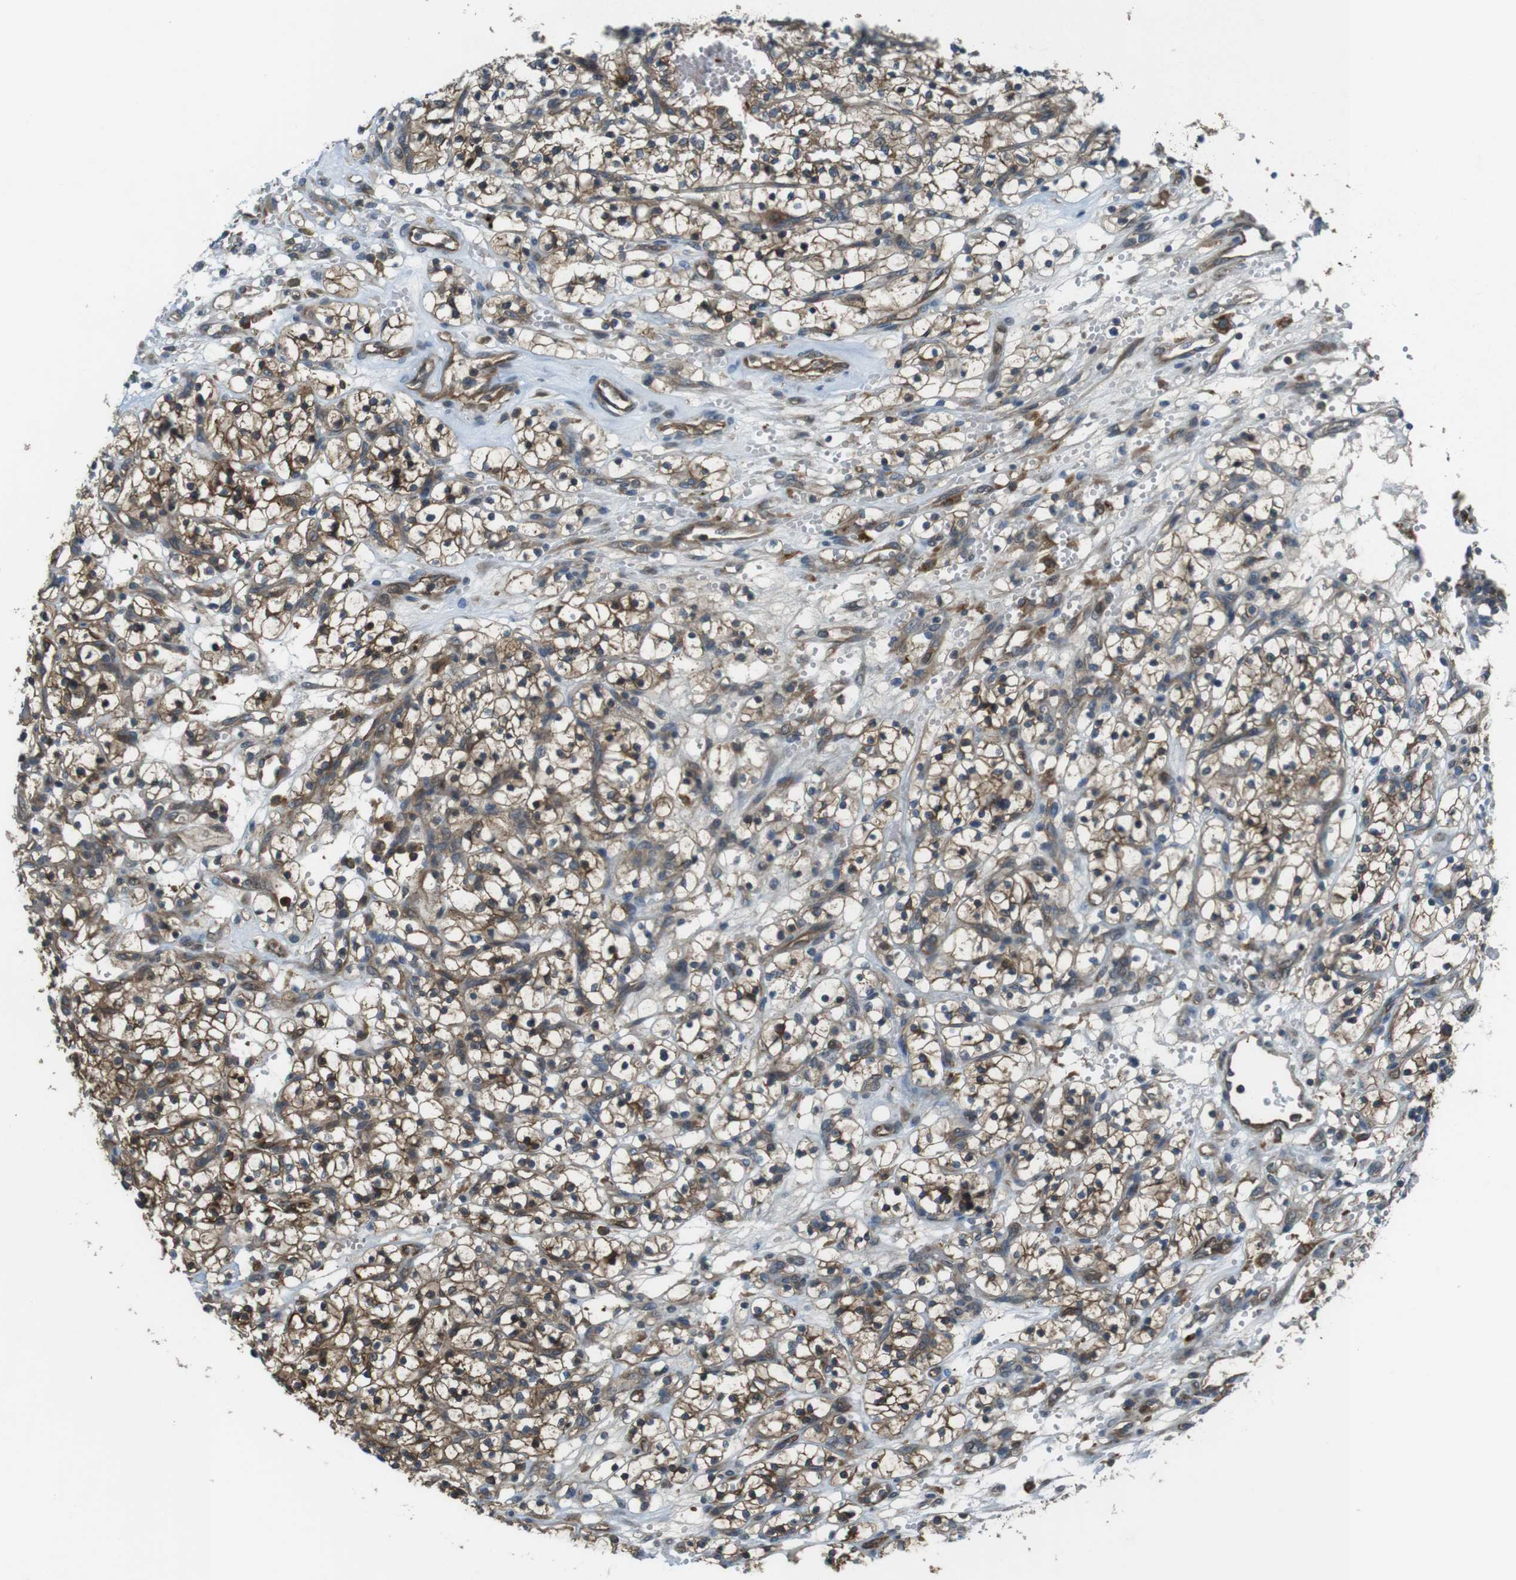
{"staining": {"intensity": "moderate", "quantity": ">75%", "location": "cytoplasmic/membranous"}, "tissue": "renal cancer", "cell_type": "Tumor cells", "image_type": "cancer", "snomed": [{"axis": "morphology", "description": "Adenocarcinoma, NOS"}, {"axis": "topography", "description": "Kidney"}], "caption": "IHC (DAB (3,3'-diaminobenzidine)) staining of adenocarcinoma (renal) shows moderate cytoplasmic/membranous protein expression in about >75% of tumor cells. Using DAB (brown) and hematoxylin (blue) stains, captured at high magnification using brightfield microscopy.", "gene": "LRRC3B", "patient": {"sex": "female", "age": 57}}